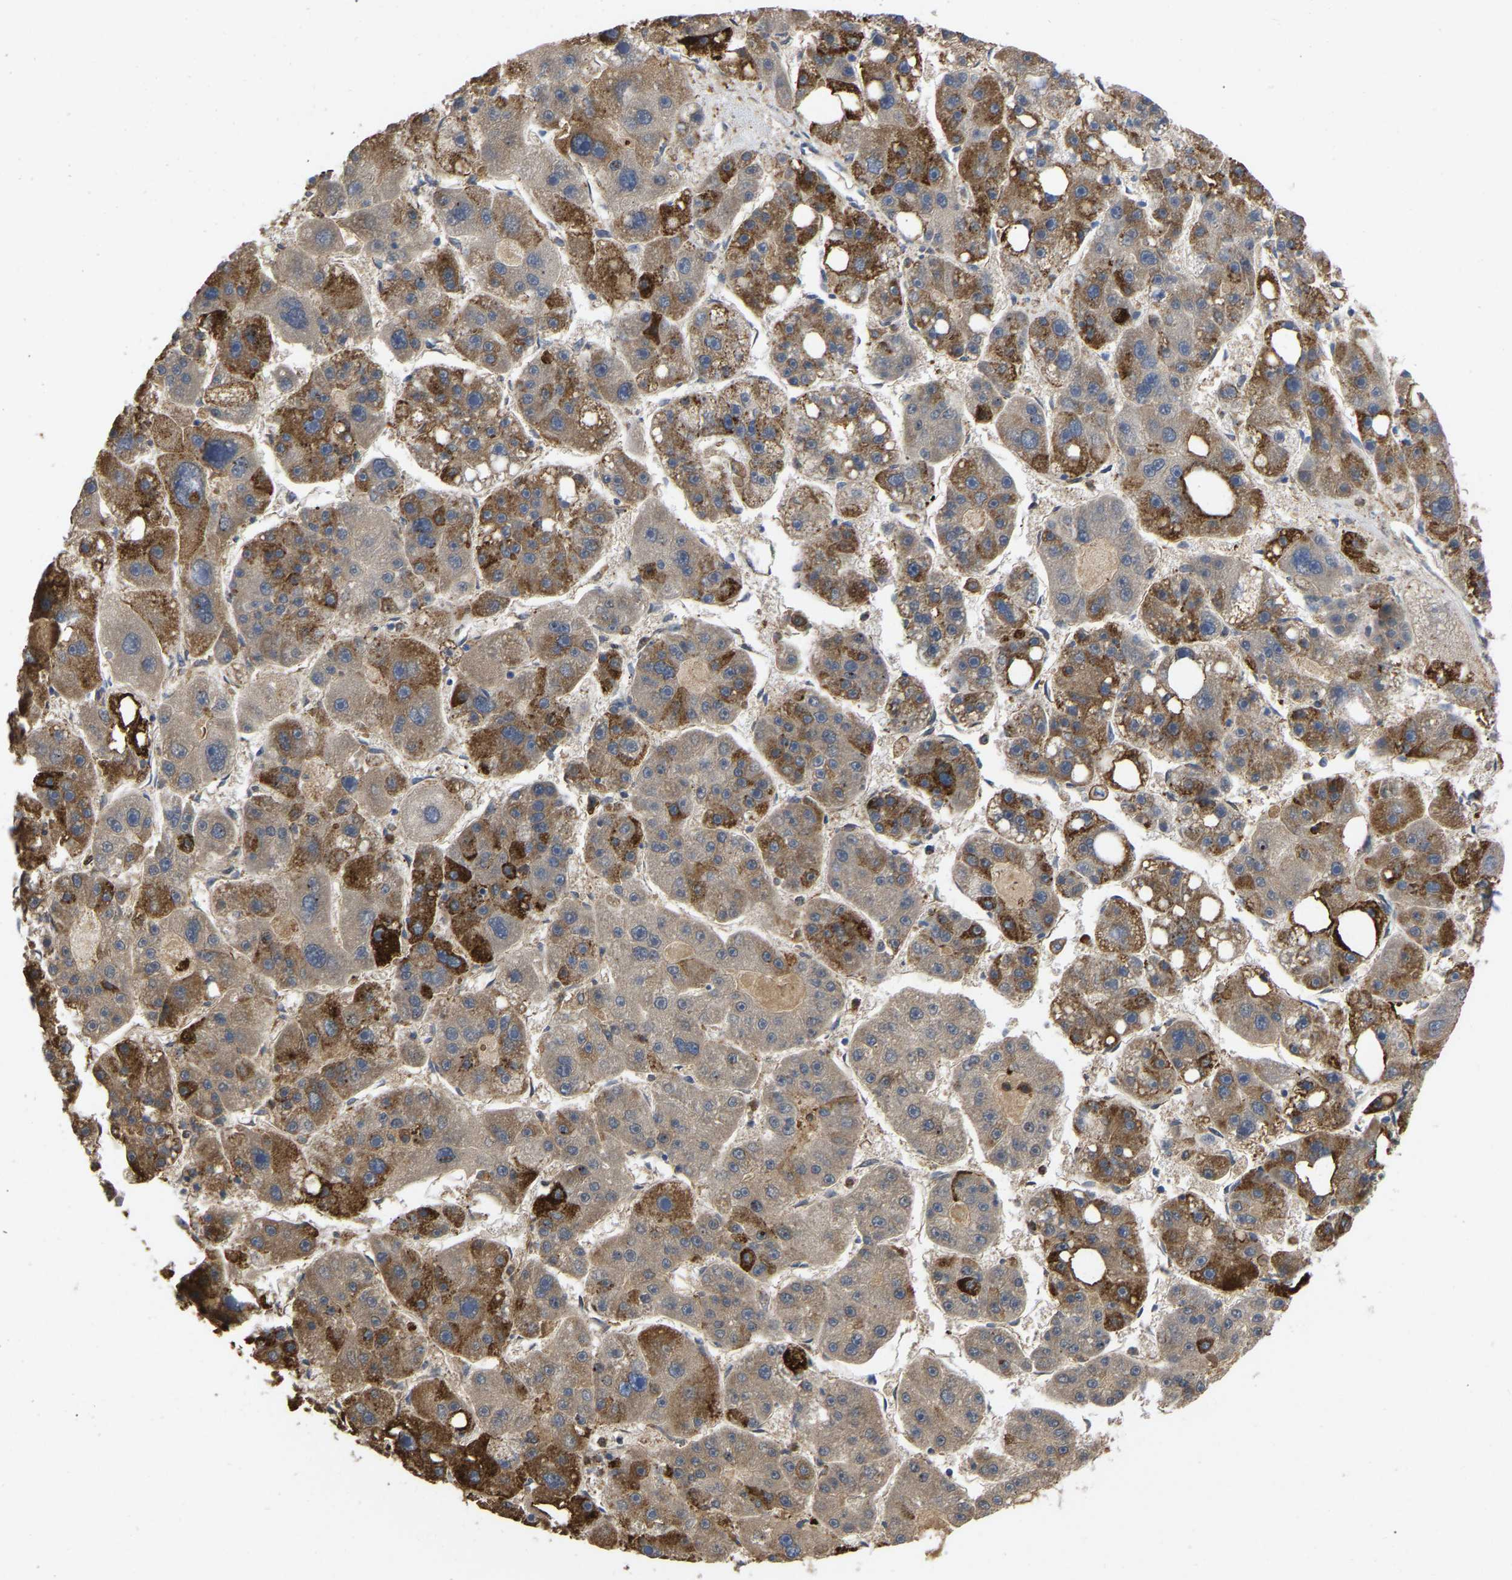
{"staining": {"intensity": "strong", "quantity": "25%-75%", "location": "cytoplasmic/membranous"}, "tissue": "liver cancer", "cell_type": "Tumor cells", "image_type": "cancer", "snomed": [{"axis": "morphology", "description": "Carcinoma, Hepatocellular, NOS"}, {"axis": "topography", "description": "Liver"}], "caption": "Liver cancer (hepatocellular carcinoma) stained for a protein (brown) demonstrates strong cytoplasmic/membranous positive staining in about 25%-75% of tumor cells.", "gene": "P4HB", "patient": {"sex": "female", "age": 61}}